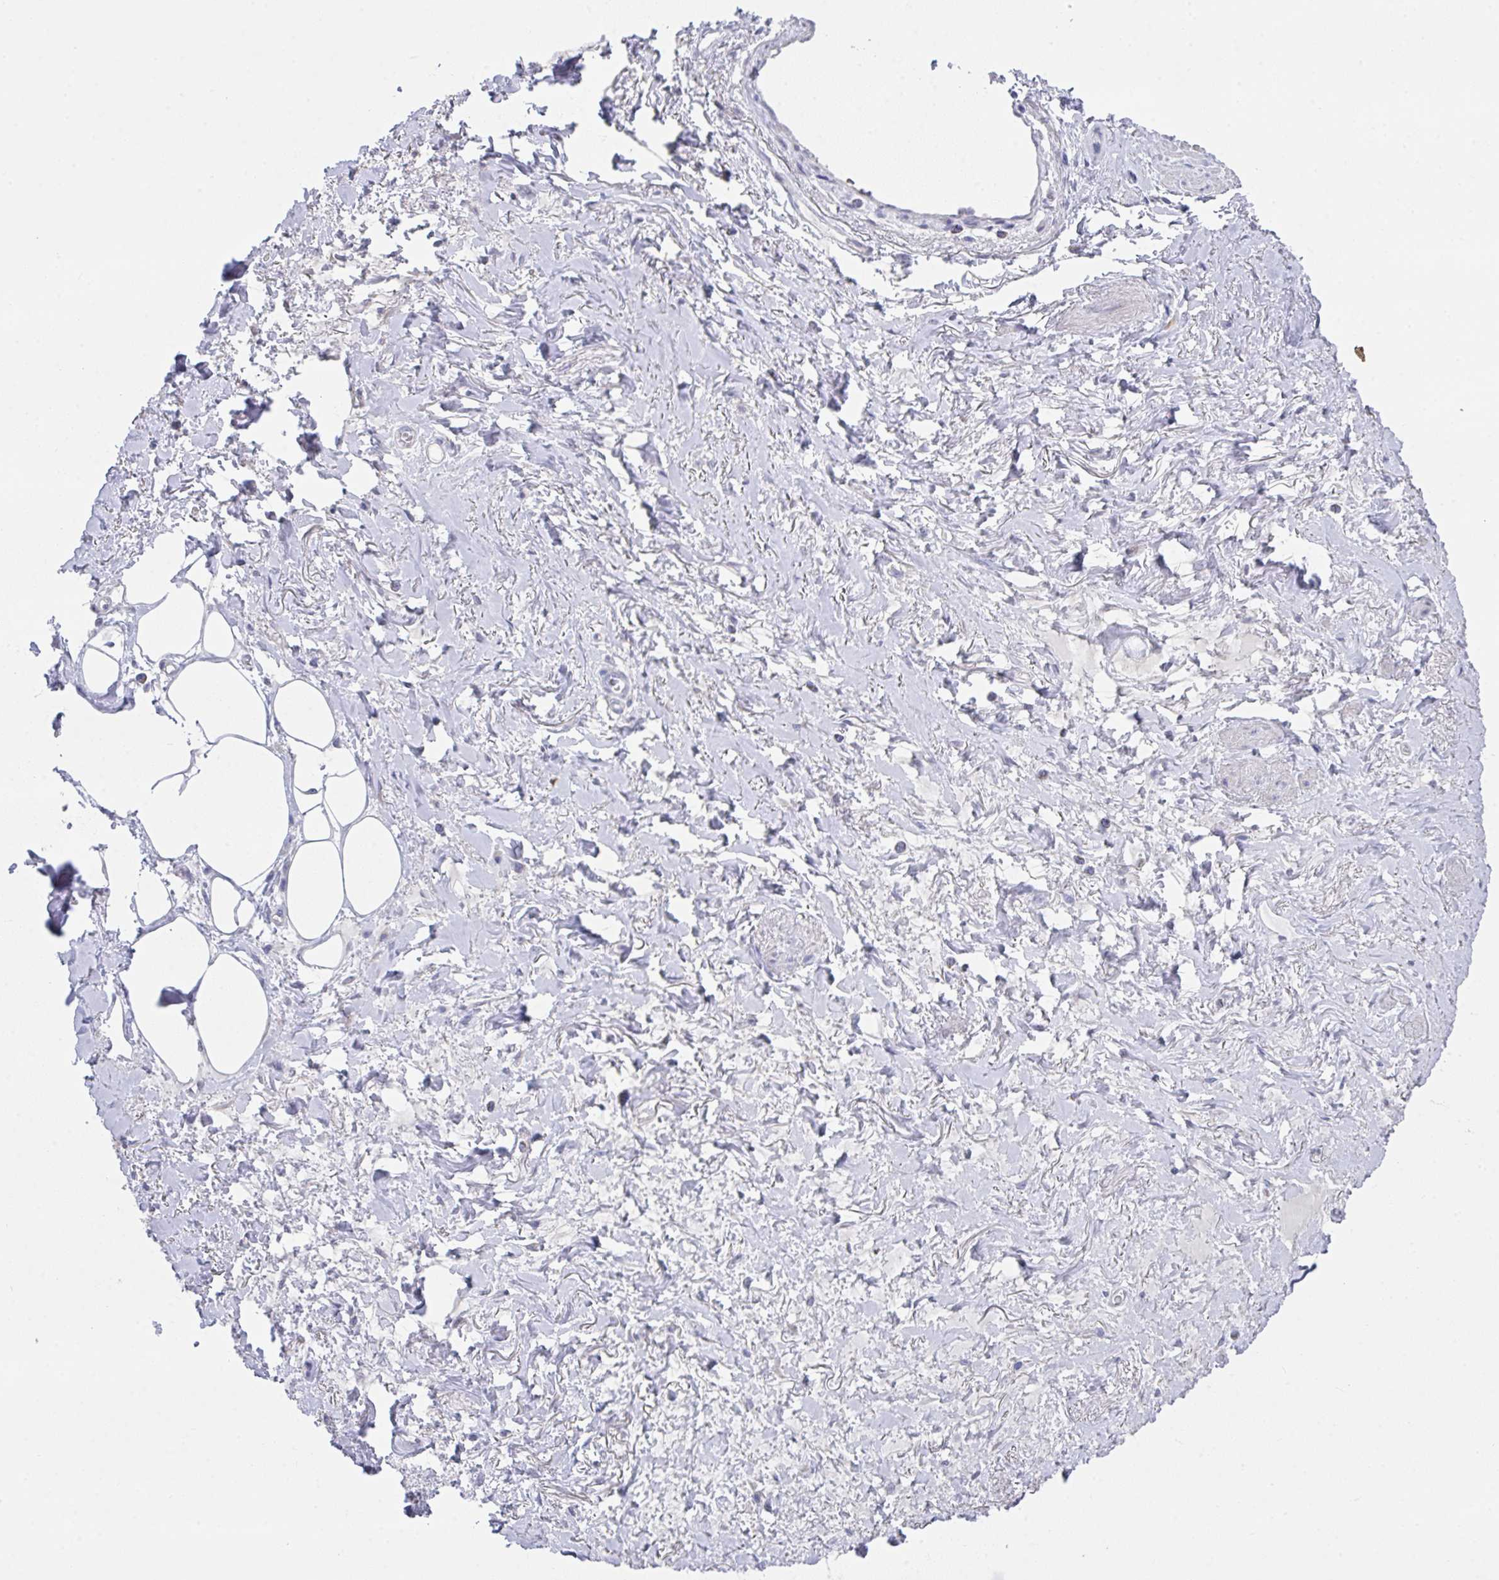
{"staining": {"intensity": "negative", "quantity": "none", "location": "none"}, "tissue": "adipose tissue", "cell_type": "Adipocytes", "image_type": "normal", "snomed": [{"axis": "morphology", "description": "Normal tissue, NOS"}, {"axis": "topography", "description": "Vagina"}, {"axis": "topography", "description": "Peripheral nerve tissue"}], "caption": "IHC histopathology image of benign adipose tissue: human adipose tissue stained with DAB (3,3'-diaminobenzidine) exhibits no significant protein staining in adipocytes. (DAB (3,3'-diaminobenzidine) immunohistochemistry (IHC), high magnification).", "gene": "FBXO47", "patient": {"sex": "female", "age": 71}}